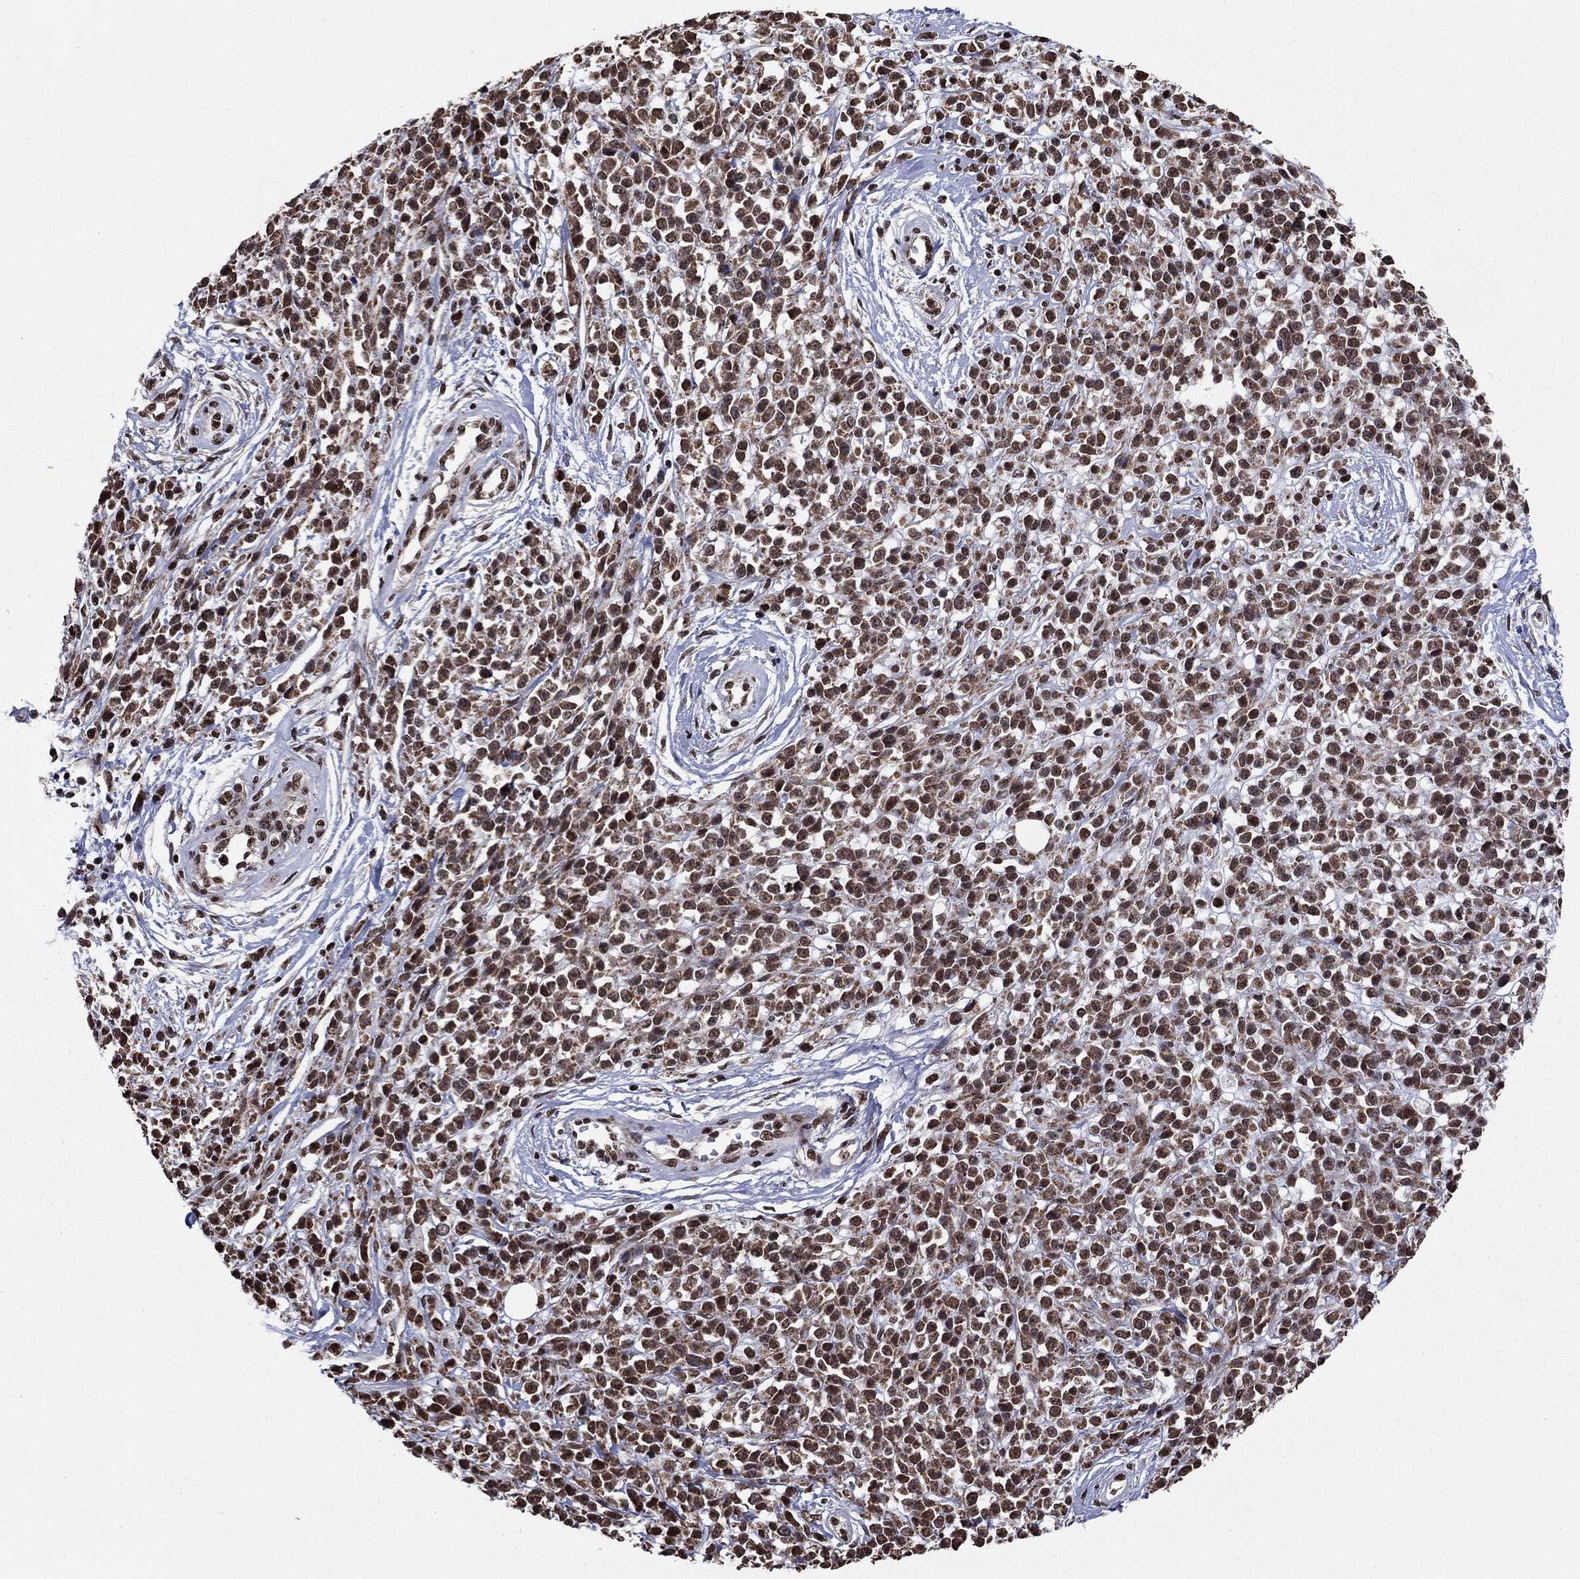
{"staining": {"intensity": "moderate", "quantity": ">75%", "location": "cytoplasmic/membranous,nuclear"}, "tissue": "melanoma", "cell_type": "Tumor cells", "image_type": "cancer", "snomed": [{"axis": "morphology", "description": "Malignant melanoma, NOS"}, {"axis": "topography", "description": "Skin"}, {"axis": "topography", "description": "Skin of trunk"}], "caption": "Immunohistochemical staining of melanoma exhibits medium levels of moderate cytoplasmic/membranous and nuclear protein staining in about >75% of tumor cells.", "gene": "N4BP2", "patient": {"sex": "male", "age": 74}}